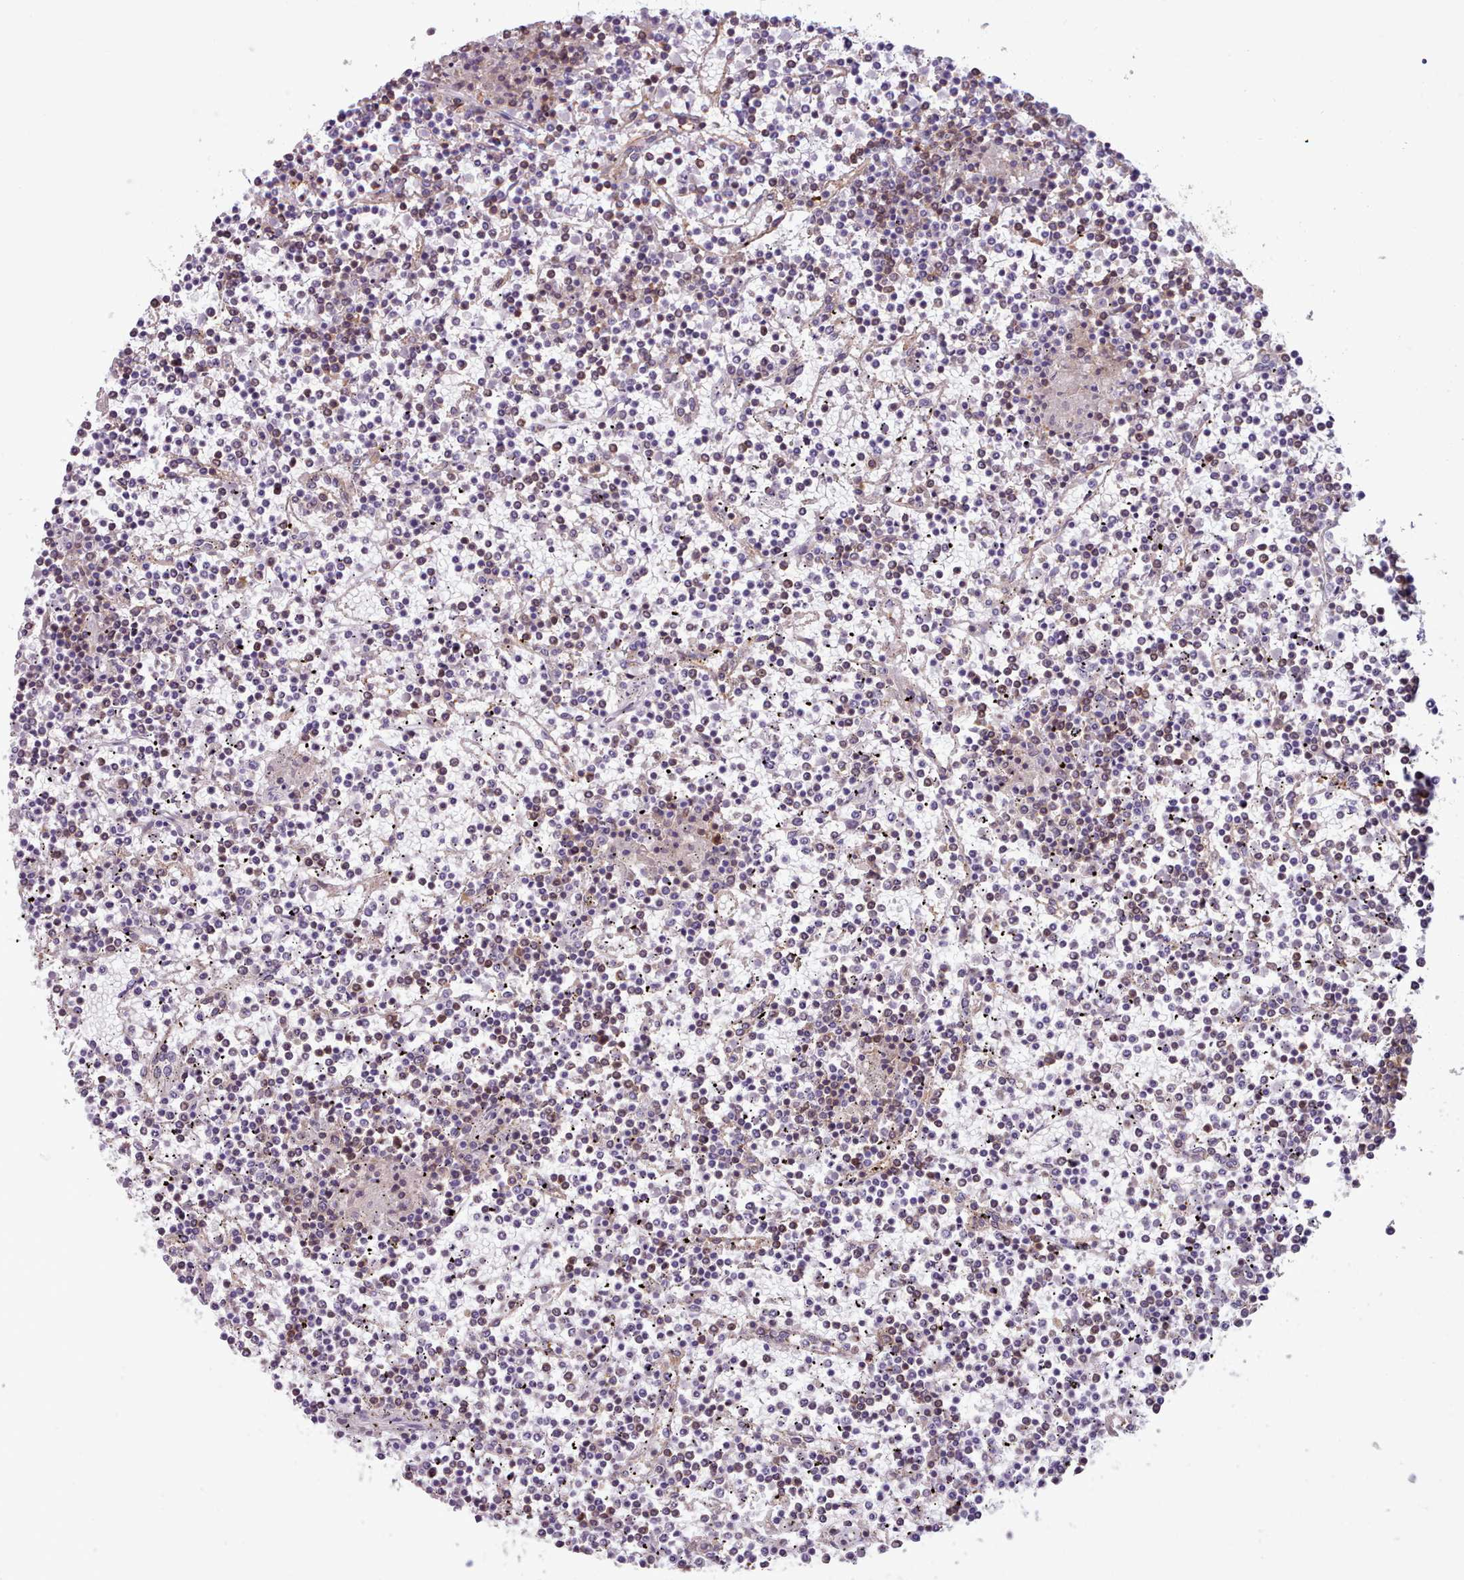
{"staining": {"intensity": "weak", "quantity": "25%-75%", "location": "cytoplasmic/membranous"}, "tissue": "lymphoma", "cell_type": "Tumor cells", "image_type": "cancer", "snomed": [{"axis": "morphology", "description": "Malignant lymphoma, non-Hodgkin's type, Low grade"}, {"axis": "topography", "description": "Spleen"}], "caption": "Protein staining of malignant lymphoma, non-Hodgkin's type (low-grade) tissue demonstrates weak cytoplasmic/membranous staining in about 25%-75% of tumor cells. The protein of interest is shown in brown color, while the nuclei are stained blue.", "gene": "CRYBG1", "patient": {"sex": "female", "age": 19}}